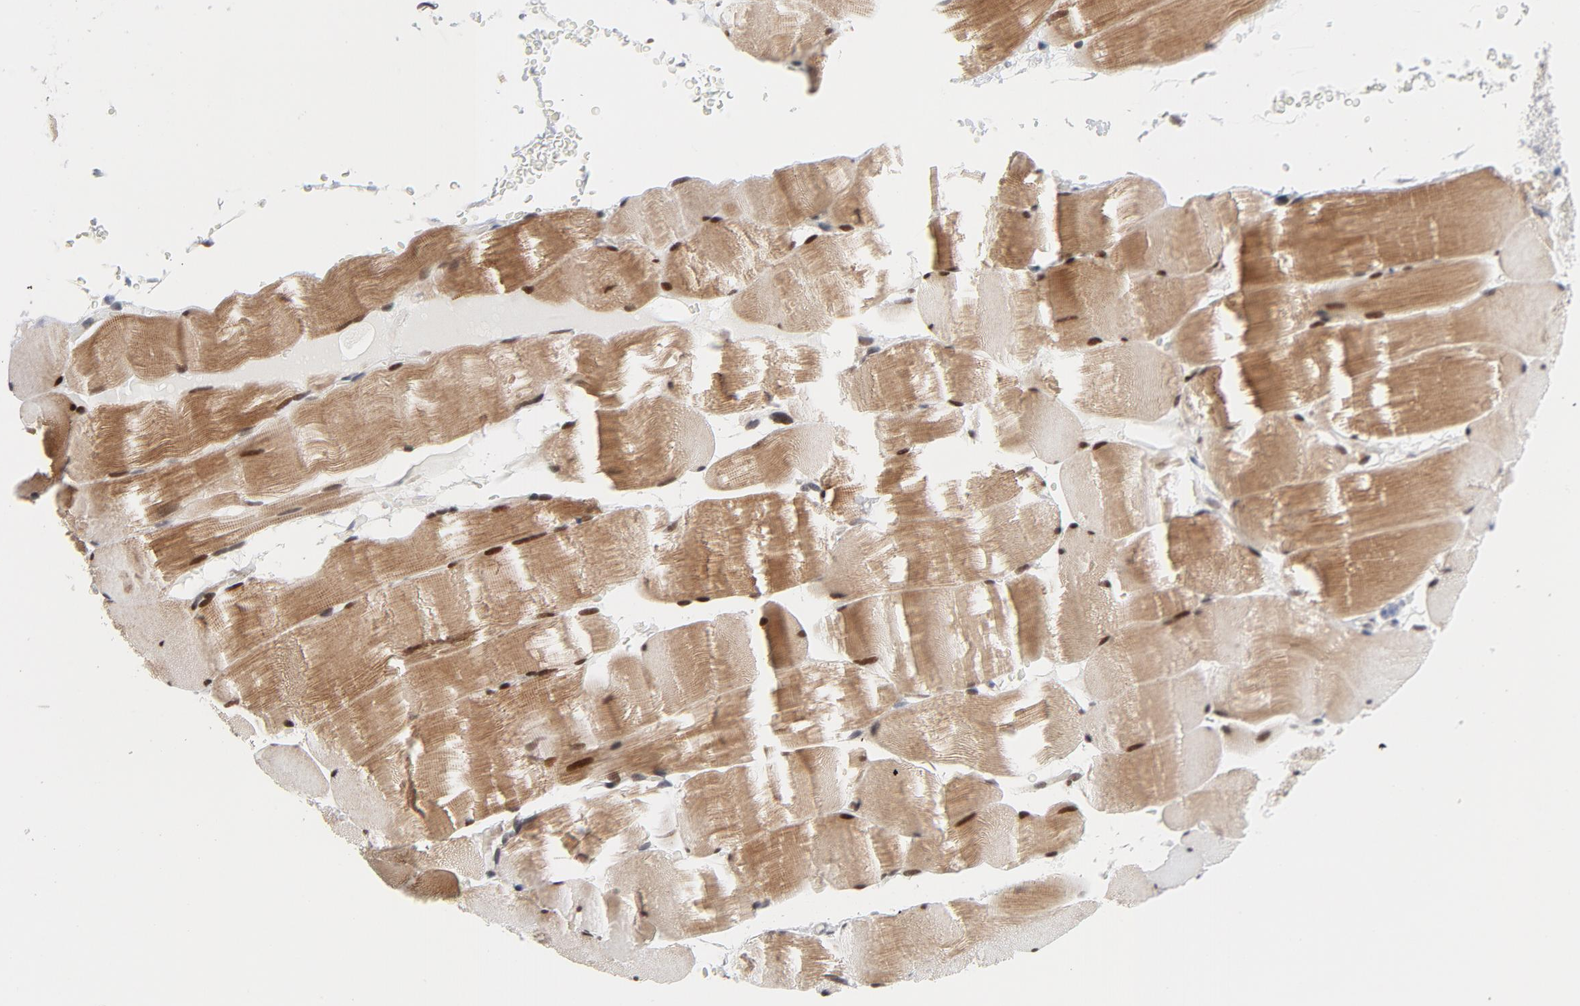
{"staining": {"intensity": "moderate", "quantity": "25%-75%", "location": "cytoplasmic/membranous,nuclear"}, "tissue": "skeletal muscle", "cell_type": "Myocytes", "image_type": "normal", "snomed": [{"axis": "morphology", "description": "Normal tissue, NOS"}, {"axis": "topography", "description": "Skeletal muscle"}], "caption": "Protein staining of unremarkable skeletal muscle demonstrates moderate cytoplasmic/membranous,nuclear staining in about 25%-75% of myocytes.", "gene": "NFIC", "patient": {"sex": "male", "age": 62}}